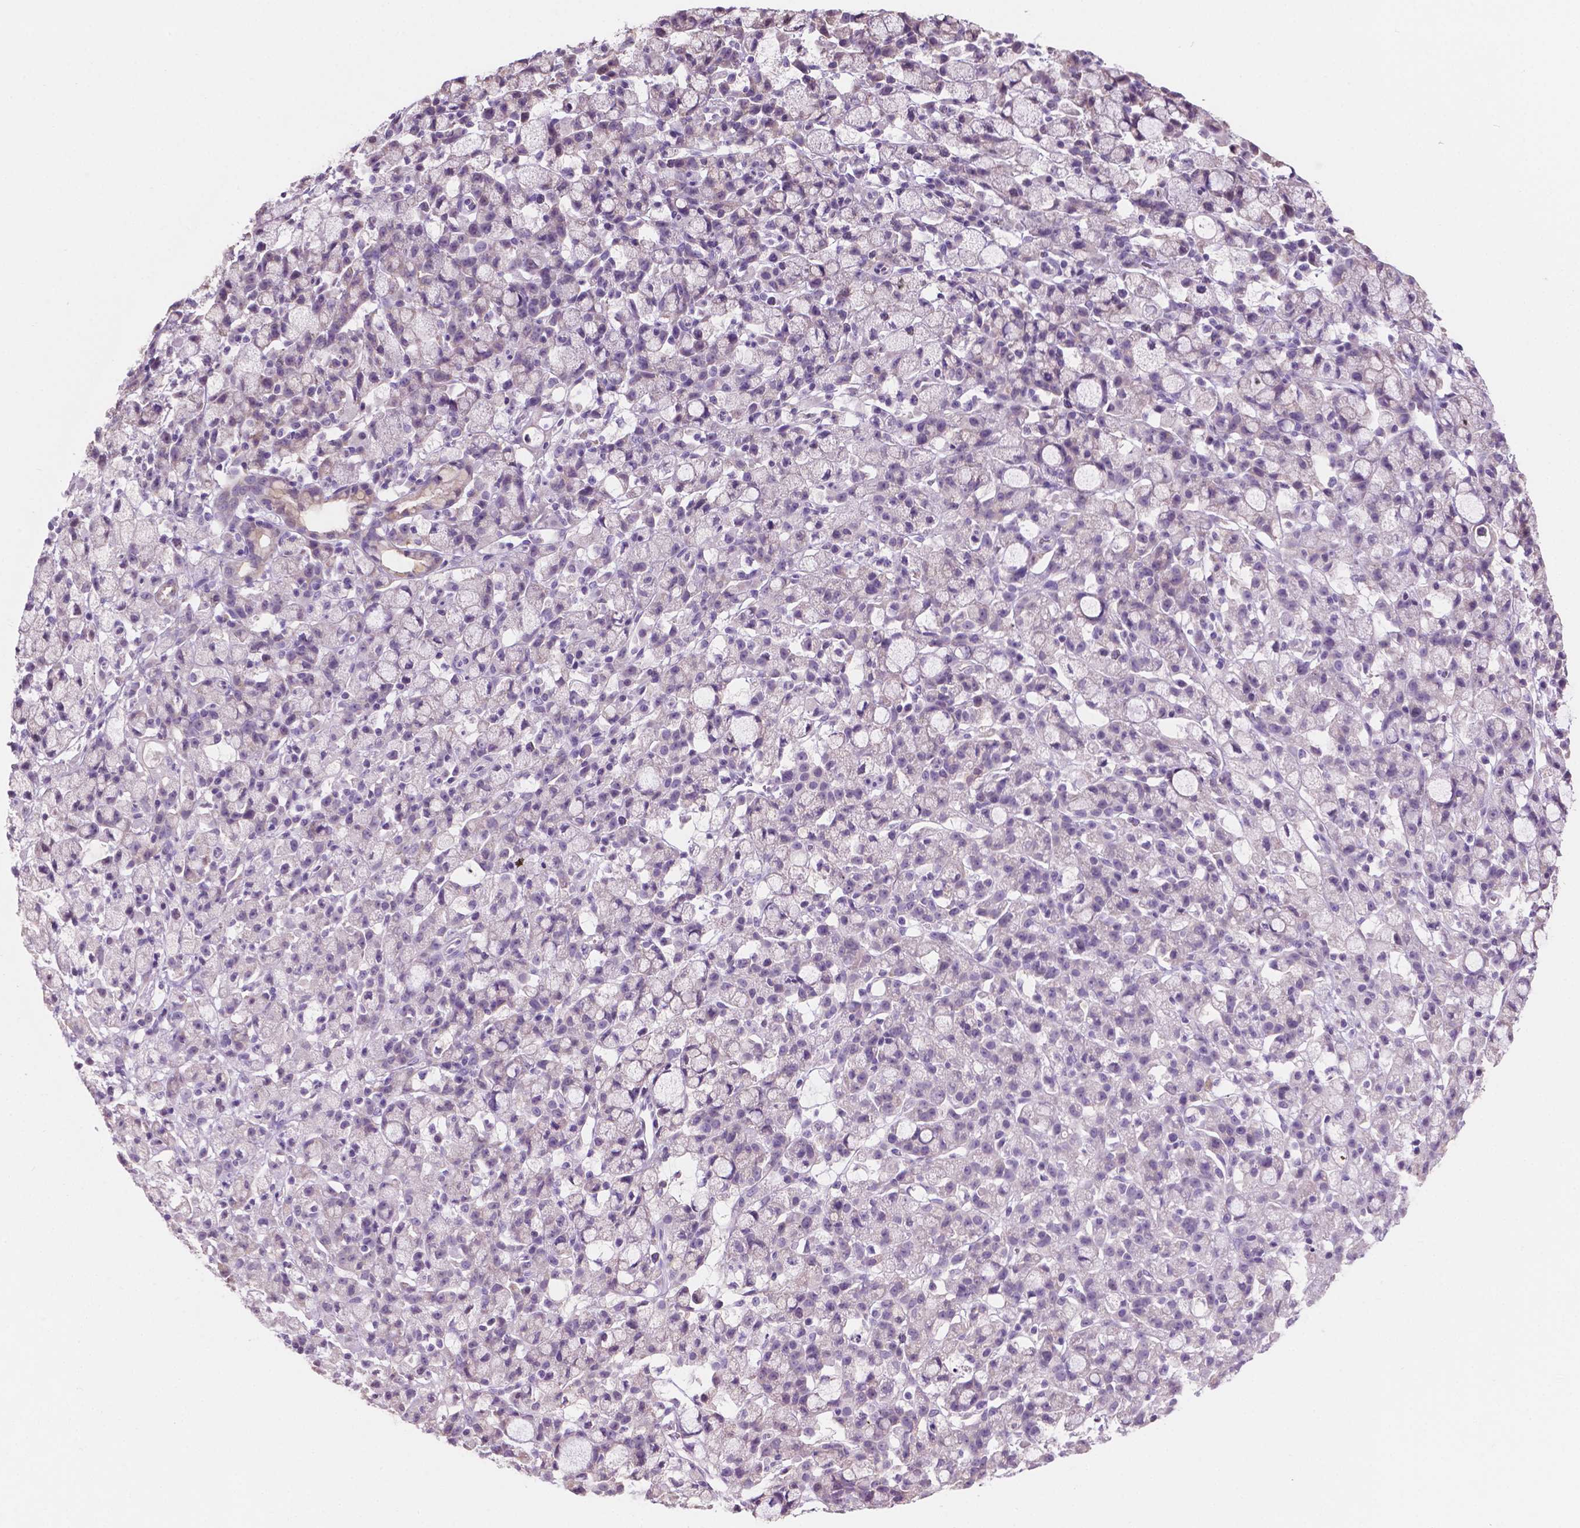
{"staining": {"intensity": "negative", "quantity": "none", "location": "none"}, "tissue": "stomach cancer", "cell_type": "Tumor cells", "image_type": "cancer", "snomed": [{"axis": "morphology", "description": "Adenocarcinoma, NOS"}, {"axis": "topography", "description": "Stomach"}], "caption": "A micrograph of adenocarcinoma (stomach) stained for a protein displays no brown staining in tumor cells.", "gene": "SBSN", "patient": {"sex": "male", "age": 58}}